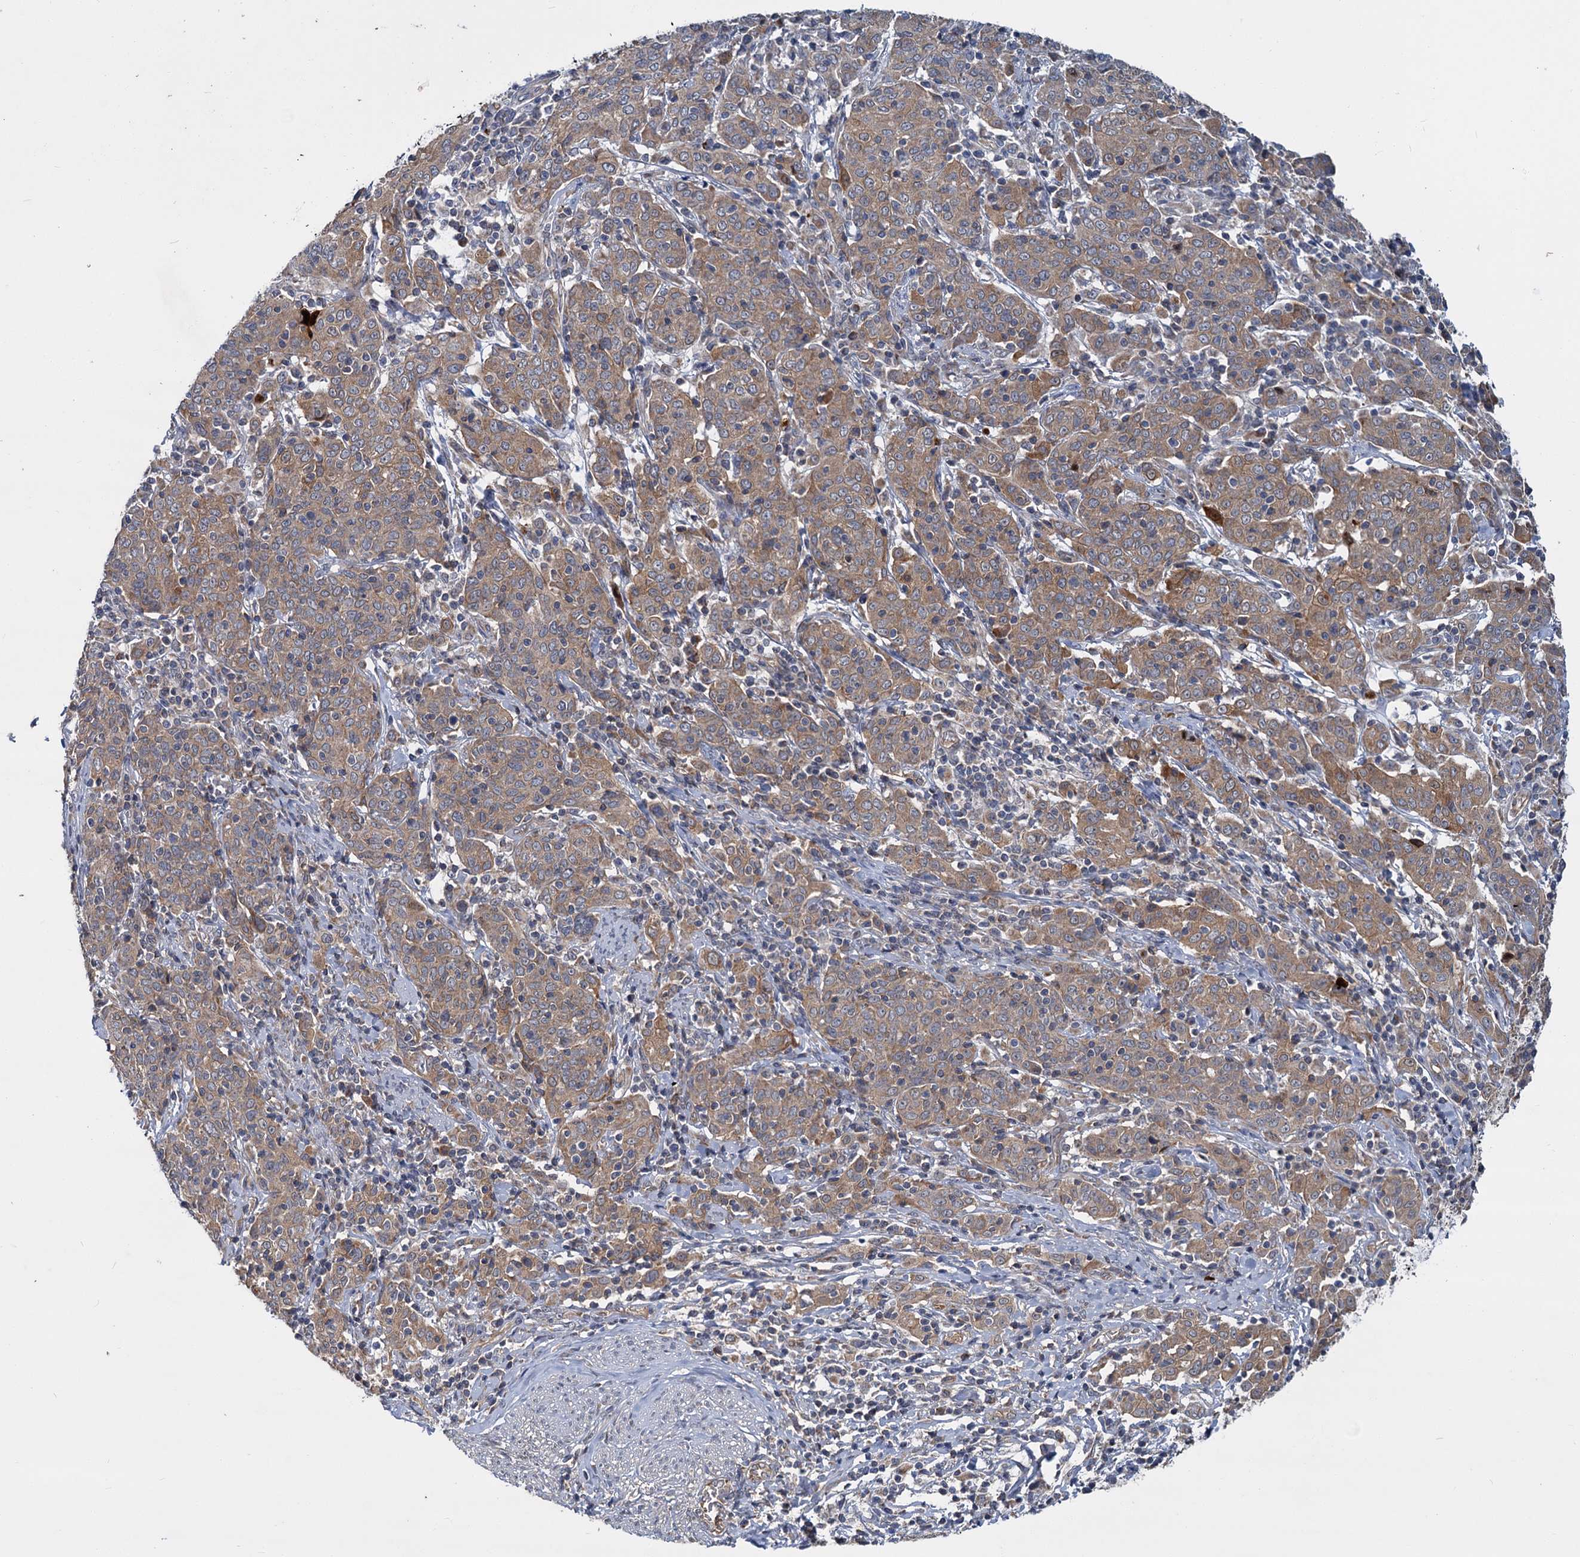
{"staining": {"intensity": "moderate", "quantity": ">75%", "location": "cytoplasmic/membranous"}, "tissue": "cervical cancer", "cell_type": "Tumor cells", "image_type": "cancer", "snomed": [{"axis": "morphology", "description": "Squamous cell carcinoma, NOS"}, {"axis": "topography", "description": "Cervix"}], "caption": "Immunohistochemical staining of human cervical squamous cell carcinoma reveals medium levels of moderate cytoplasmic/membranous expression in approximately >75% of tumor cells.", "gene": "DYNC2H1", "patient": {"sex": "female", "age": 67}}